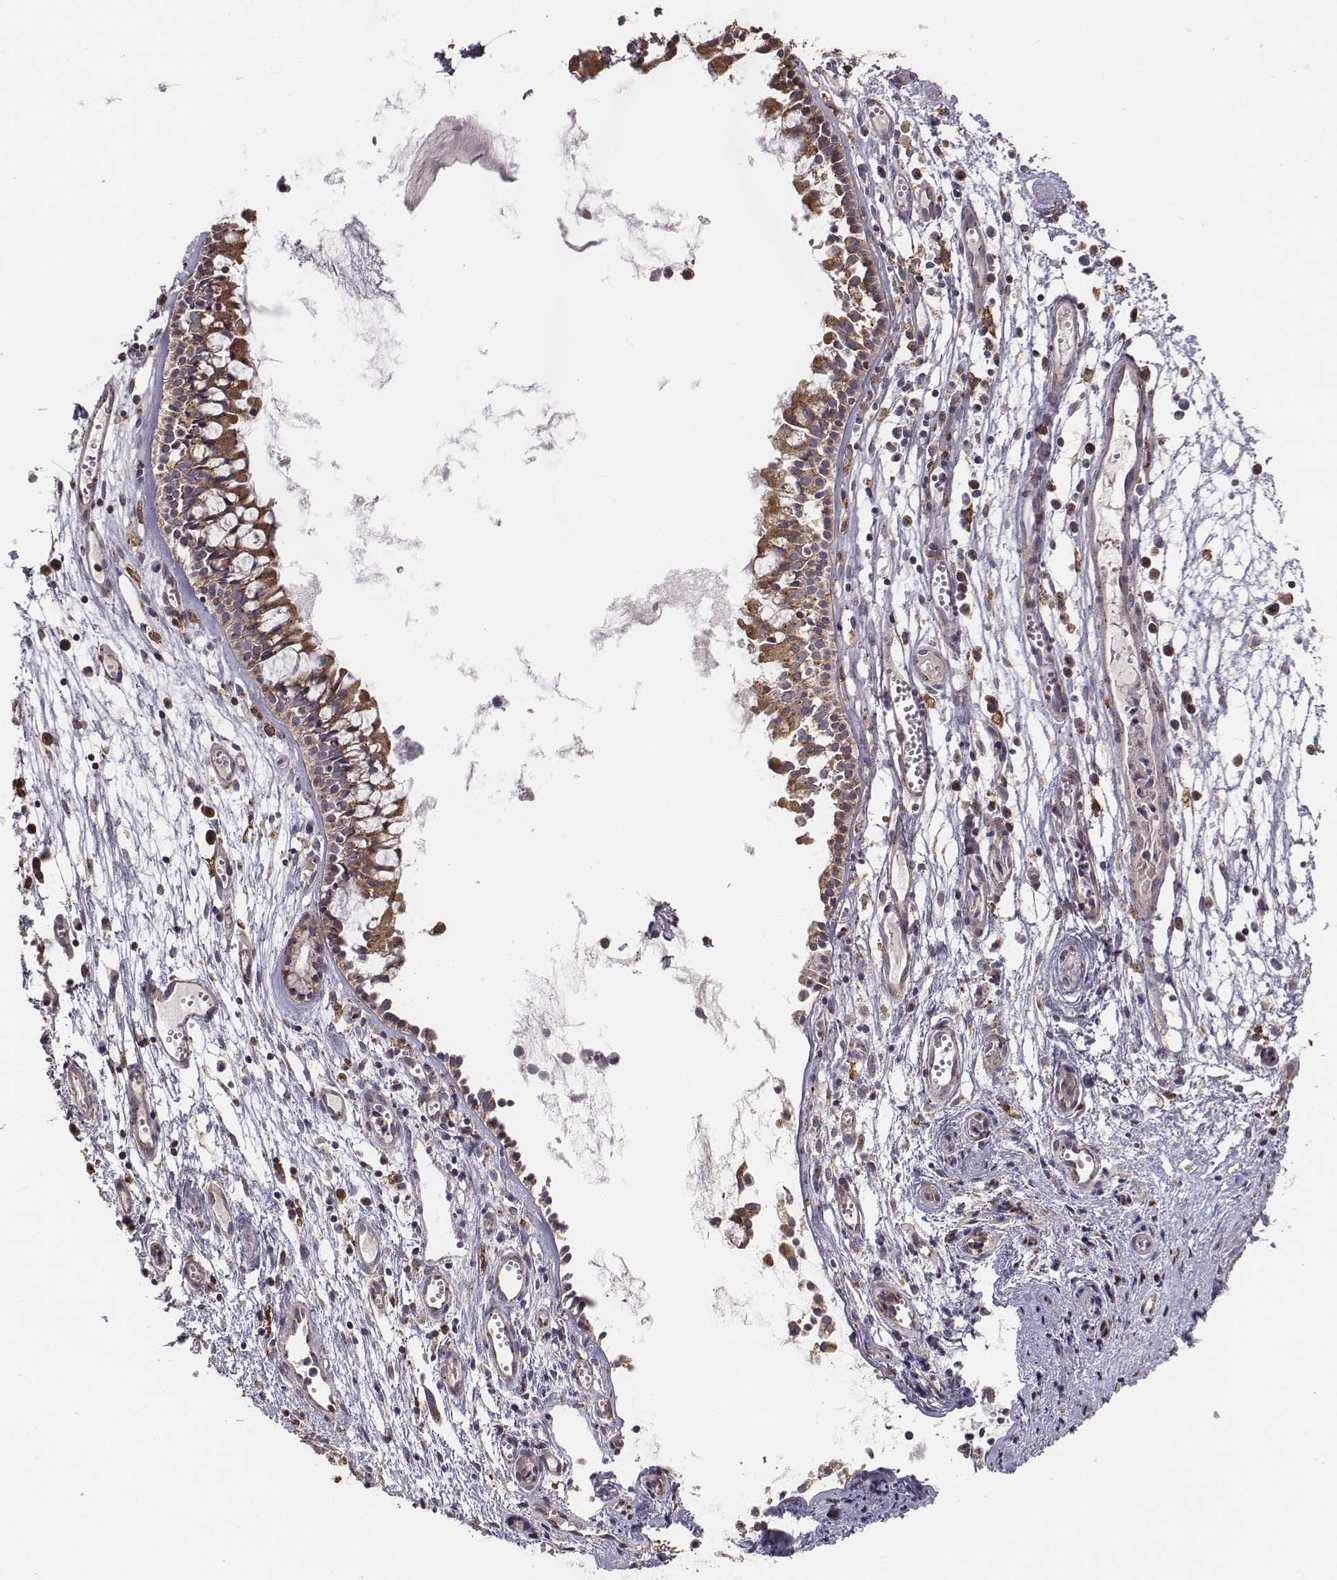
{"staining": {"intensity": "strong", "quantity": ">75%", "location": "cytoplasmic/membranous"}, "tissue": "nasopharynx", "cell_type": "Respiratory epithelial cells", "image_type": "normal", "snomed": [{"axis": "morphology", "description": "Normal tissue, NOS"}, {"axis": "topography", "description": "Nasopharynx"}], "caption": "High-magnification brightfield microscopy of normal nasopharynx stained with DAB (brown) and counterstained with hematoxylin (blue). respiratory epithelial cells exhibit strong cytoplasmic/membranous expression is appreciated in about>75% of cells. (Stains: DAB (3,3'-diaminobenzidine) in brown, nuclei in blue, Microscopy: brightfield microscopy at high magnification).", "gene": "AP1B1", "patient": {"sex": "male", "age": 31}}